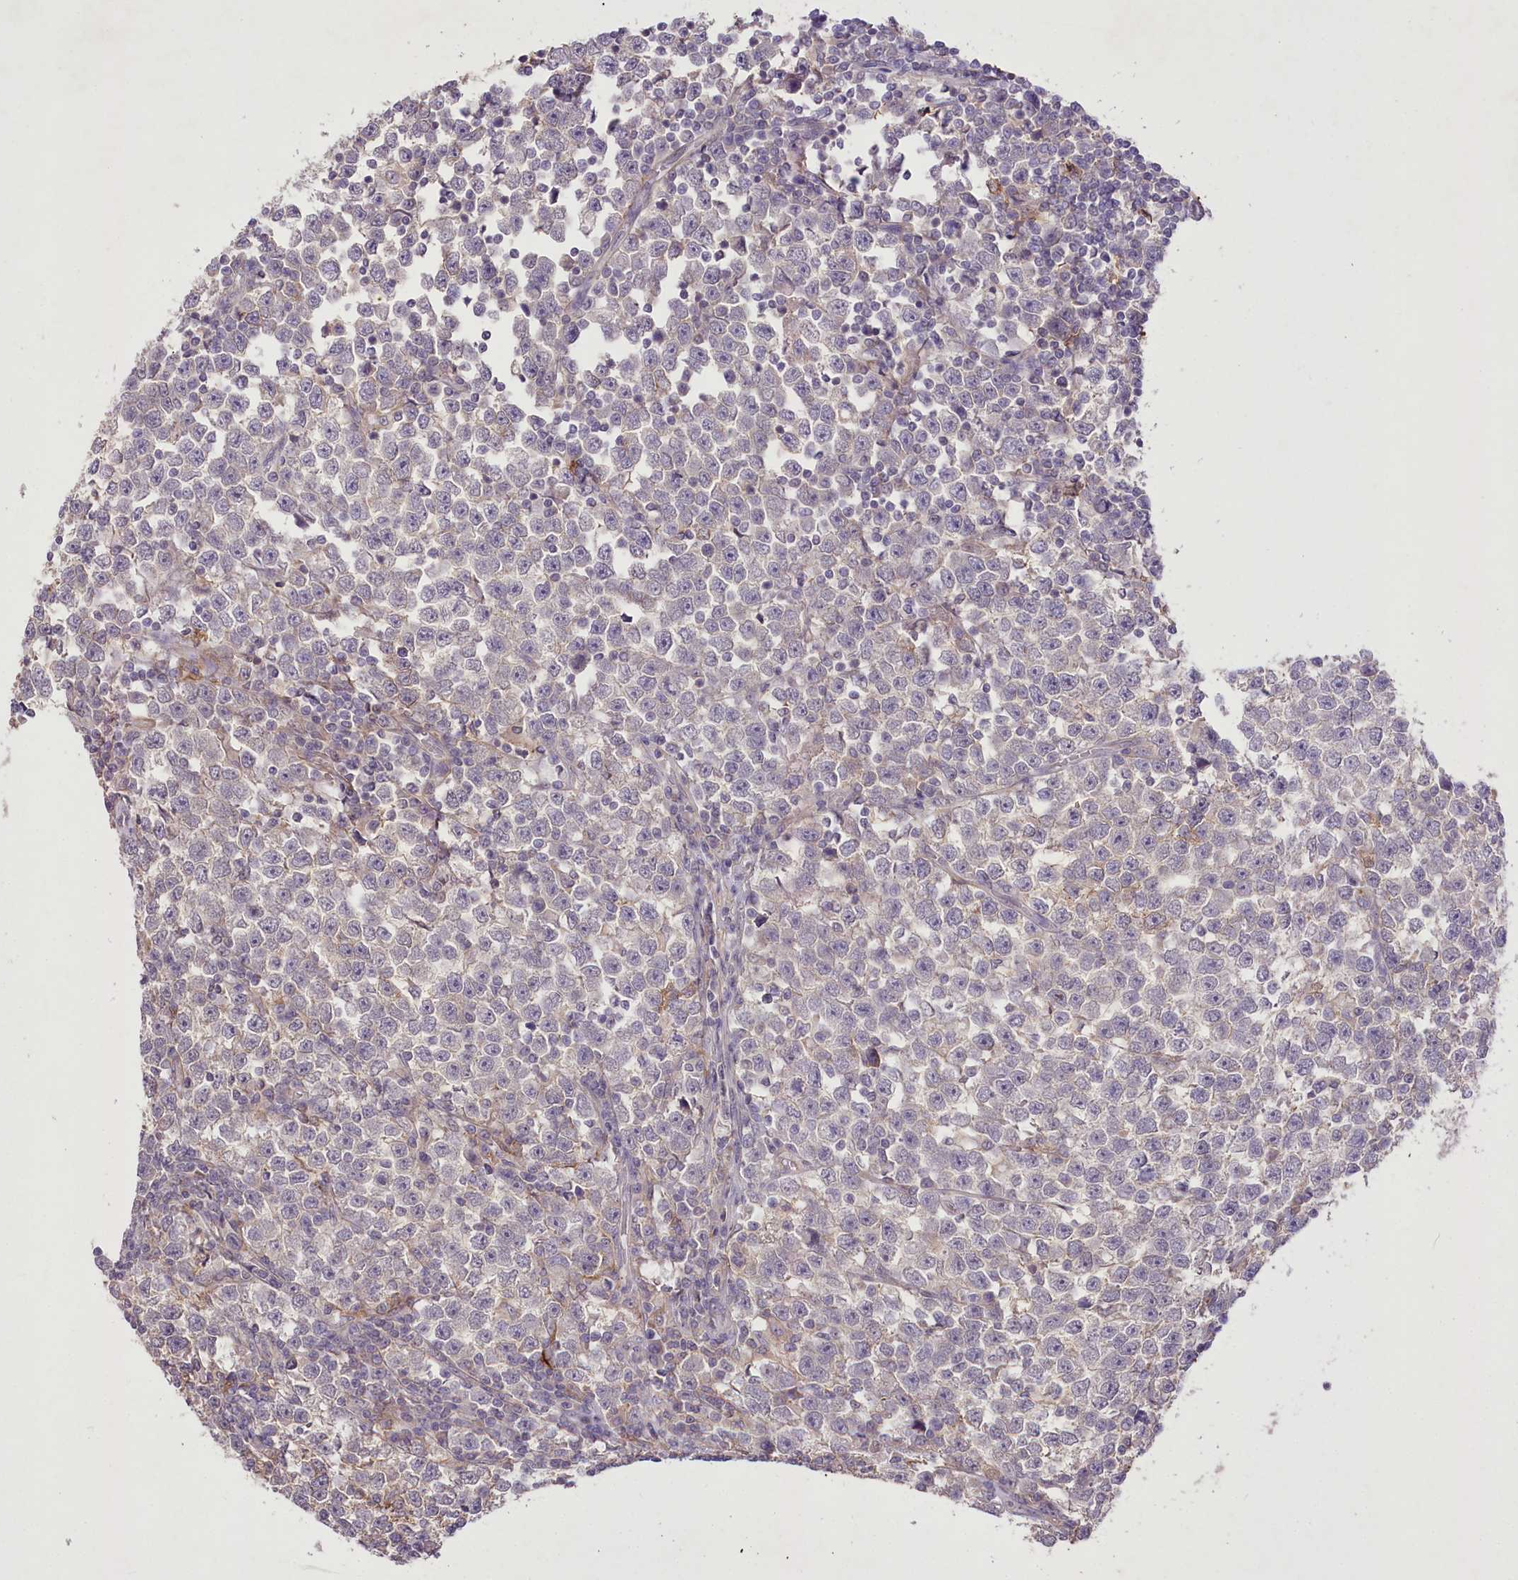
{"staining": {"intensity": "weak", "quantity": "<25%", "location": "cytoplasmic/membranous"}, "tissue": "testis cancer", "cell_type": "Tumor cells", "image_type": "cancer", "snomed": [{"axis": "morphology", "description": "Normal tissue, NOS"}, {"axis": "morphology", "description": "Seminoma, NOS"}, {"axis": "topography", "description": "Testis"}], "caption": "Immunohistochemistry image of human testis cancer stained for a protein (brown), which demonstrates no staining in tumor cells.", "gene": "ENPP1", "patient": {"sex": "male", "age": 43}}